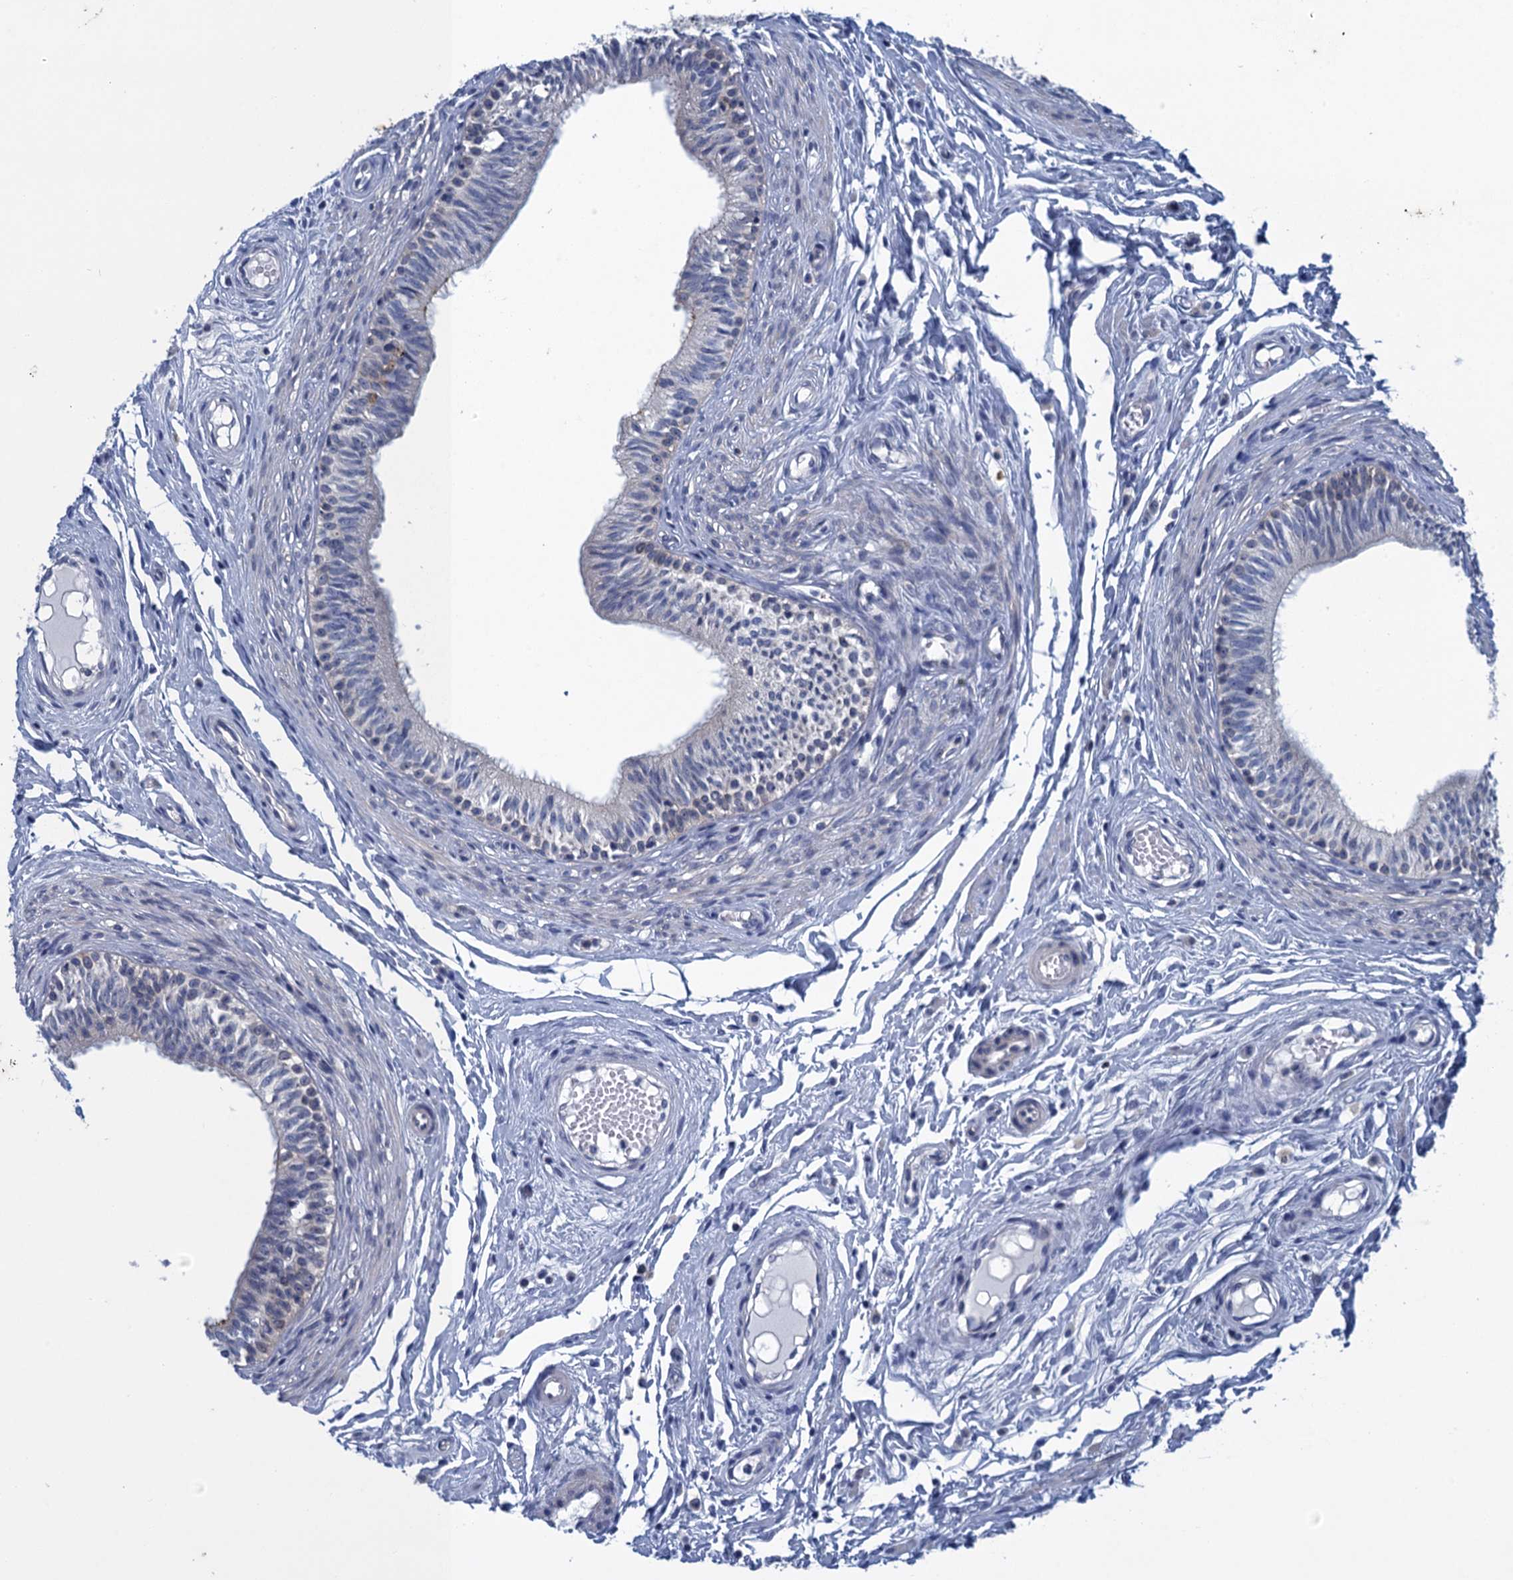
{"staining": {"intensity": "moderate", "quantity": "<25%", "location": "cytoplasmic/membranous"}, "tissue": "epididymis", "cell_type": "Glandular cells", "image_type": "normal", "snomed": [{"axis": "morphology", "description": "Normal tissue, NOS"}, {"axis": "topography", "description": "Epididymis, spermatic cord, NOS"}], "caption": "Glandular cells exhibit low levels of moderate cytoplasmic/membranous positivity in about <25% of cells in benign epididymis. Using DAB (brown) and hematoxylin (blue) stains, captured at high magnification using brightfield microscopy.", "gene": "SCEL", "patient": {"sex": "male", "age": 22}}